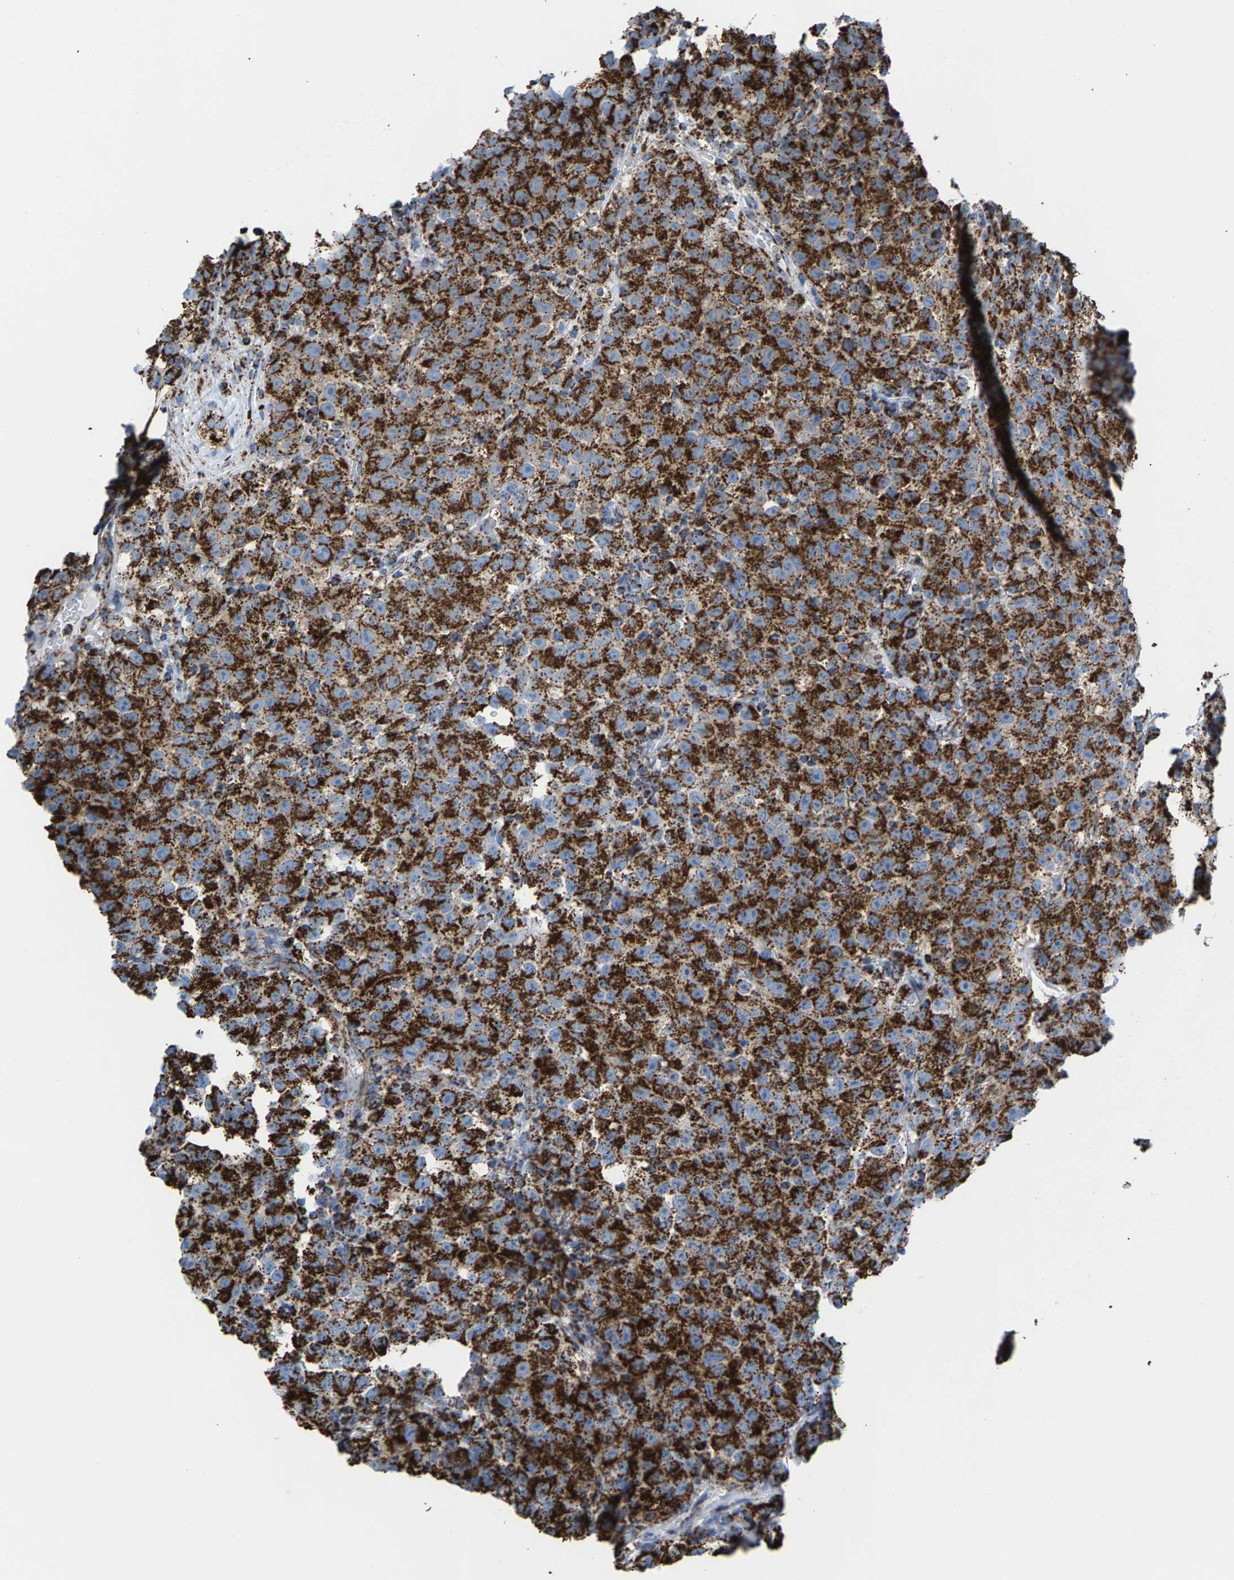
{"staining": {"intensity": "strong", "quantity": ">75%", "location": "cytoplasmic/membranous"}, "tissue": "testis cancer", "cell_type": "Tumor cells", "image_type": "cancer", "snomed": [{"axis": "morphology", "description": "Seminoma, NOS"}, {"axis": "topography", "description": "Testis"}], "caption": "Strong cytoplasmic/membranous staining for a protein is appreciated in about >75% of tumor cells of seminoma (testis) using immunohistochemistry (IHC).", "gene": "ECHS1", "patient": {"sex": "male", "age": 22}}